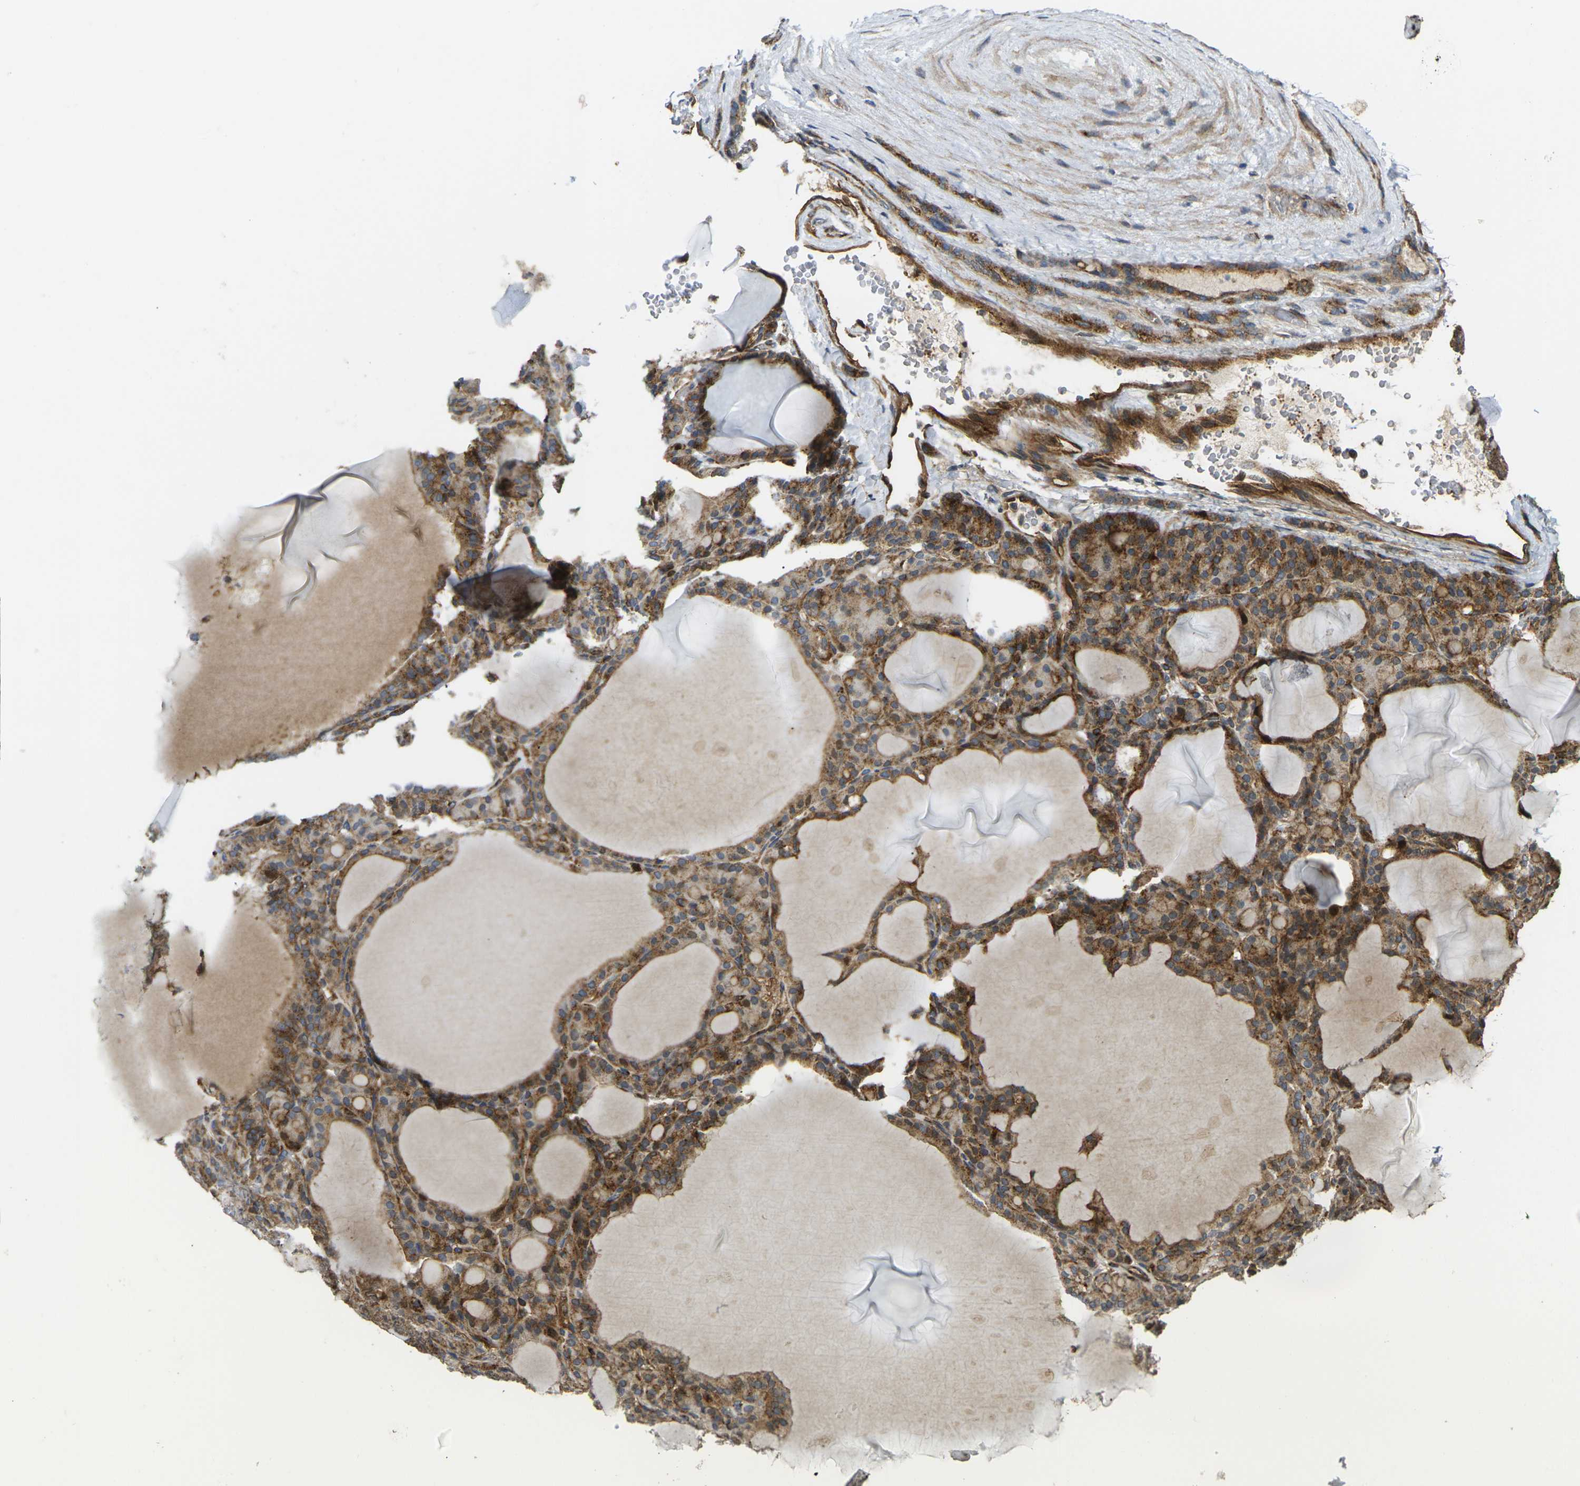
{"staining": {"intensity": "moderate", "quantity": ">75%", "location": "cytoplasmic/membranous"}, "tissue": "thyroid gland", "cell_type": "Glandular cells", "image_type": "normal", "snomed": [{"axis": "morphology", "description": "Normal tissue, NOS"}, {"axis": "topography", "description": "Thyroid gland"}], "caption": "Immunohistochemical staining of normal human thyroid gland exhibits medium levels of moderate cytoplasmic/membranous positivity in approximately >75% of glandular cells. Nuclei are stained in blue.", "gene": "ECE1", "patient": {"sex": "female", "age": 28}}